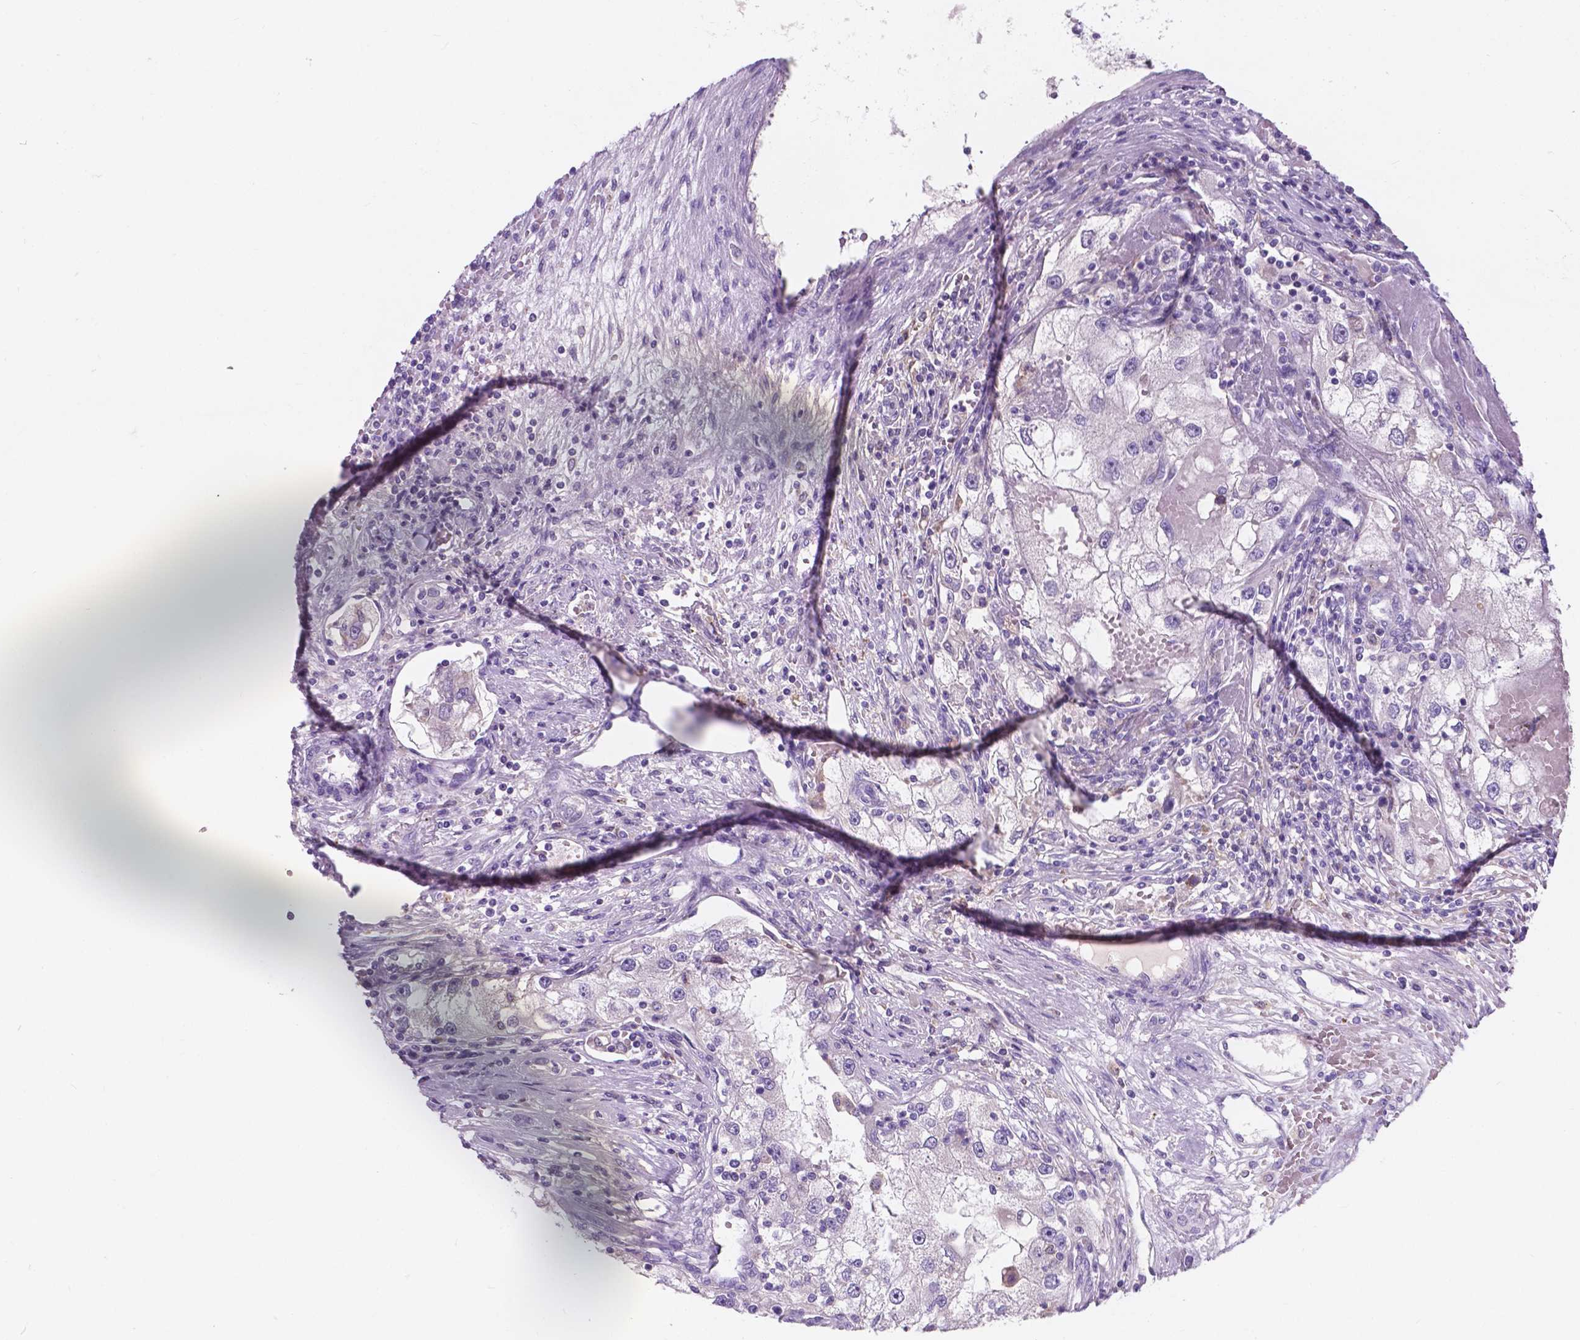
{"staining": {"intensity": "negative", "quantity": "none", "location": "none"}, "tissue": "renal cancer", "cell_type": "Tumor cells", "image_type": "cancer", "snomed": [{"axis": "morphology", "description": "Adenocarcinoma, NOS"}, {"axis": "topography", "description": "Kidney"}], "caption": "Protein analysis of adenocarcinoma (renal) reveals no significant staining in tumor cells. (DAB immunohistochemistry (IHC), high magnification).", "gene": "IREB2", "patient": {"sex": "male", "age": 63}}